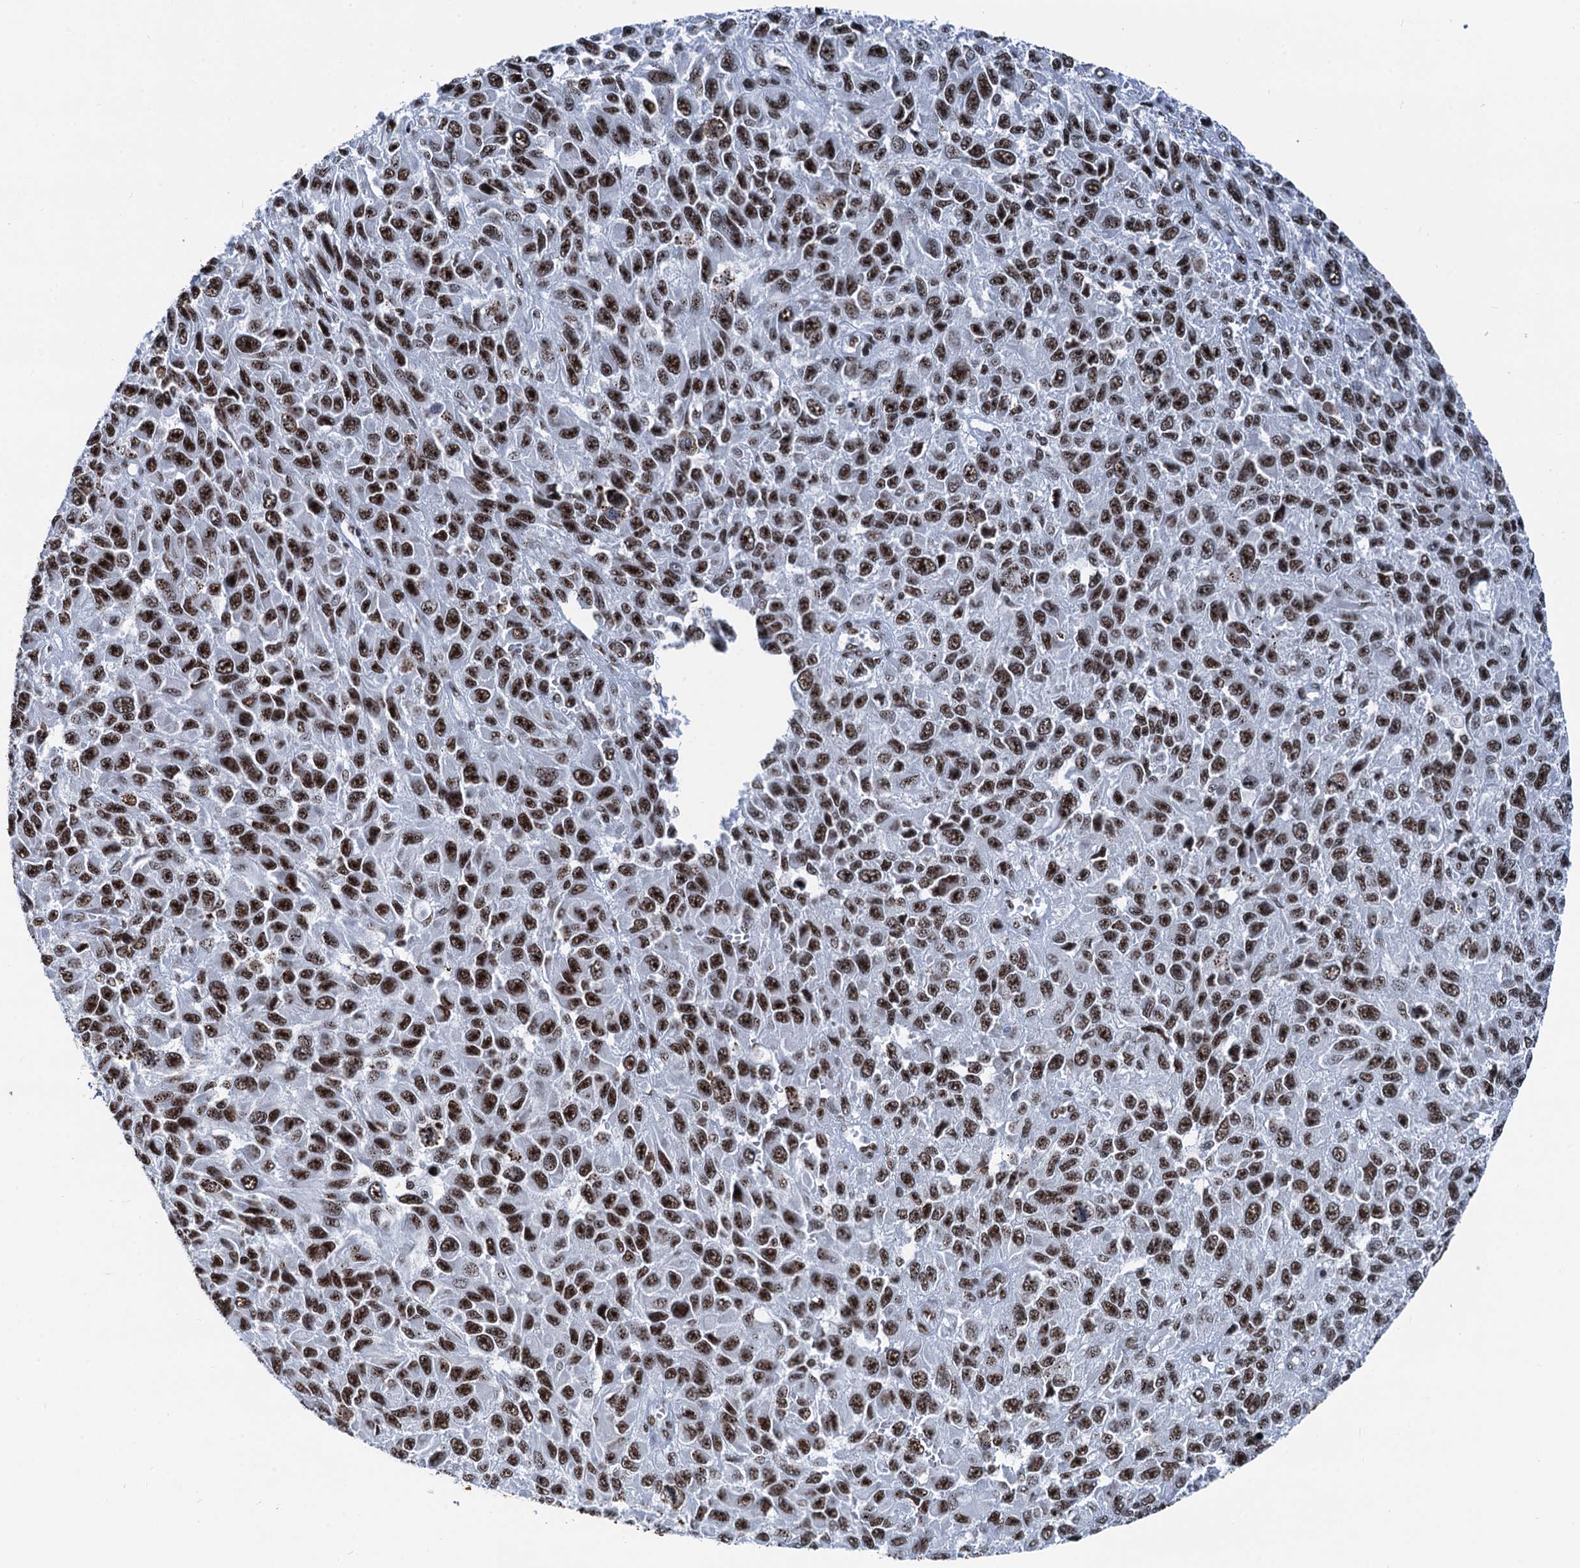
{"staining": {"intensity": "strong", "quantity": ">75%", "location": "nuclear"}, "tissue": "melanoma", "cell_type": "Tumor cells", "image_type": "cancer", "snomed": [{"axis": "morphology", "description": "Normal tissue, NOS"}, {"axis": "morphology", "description": "Malignant melanoma, NOS"}, {"axis": "topography", "description": "Skin"}], "caption": "Human melanoma stained with a protein marker demonstrates strong staining in tumor cells.", "gene": "DDX23", "patient": {"sex": "female", "age": 96}}